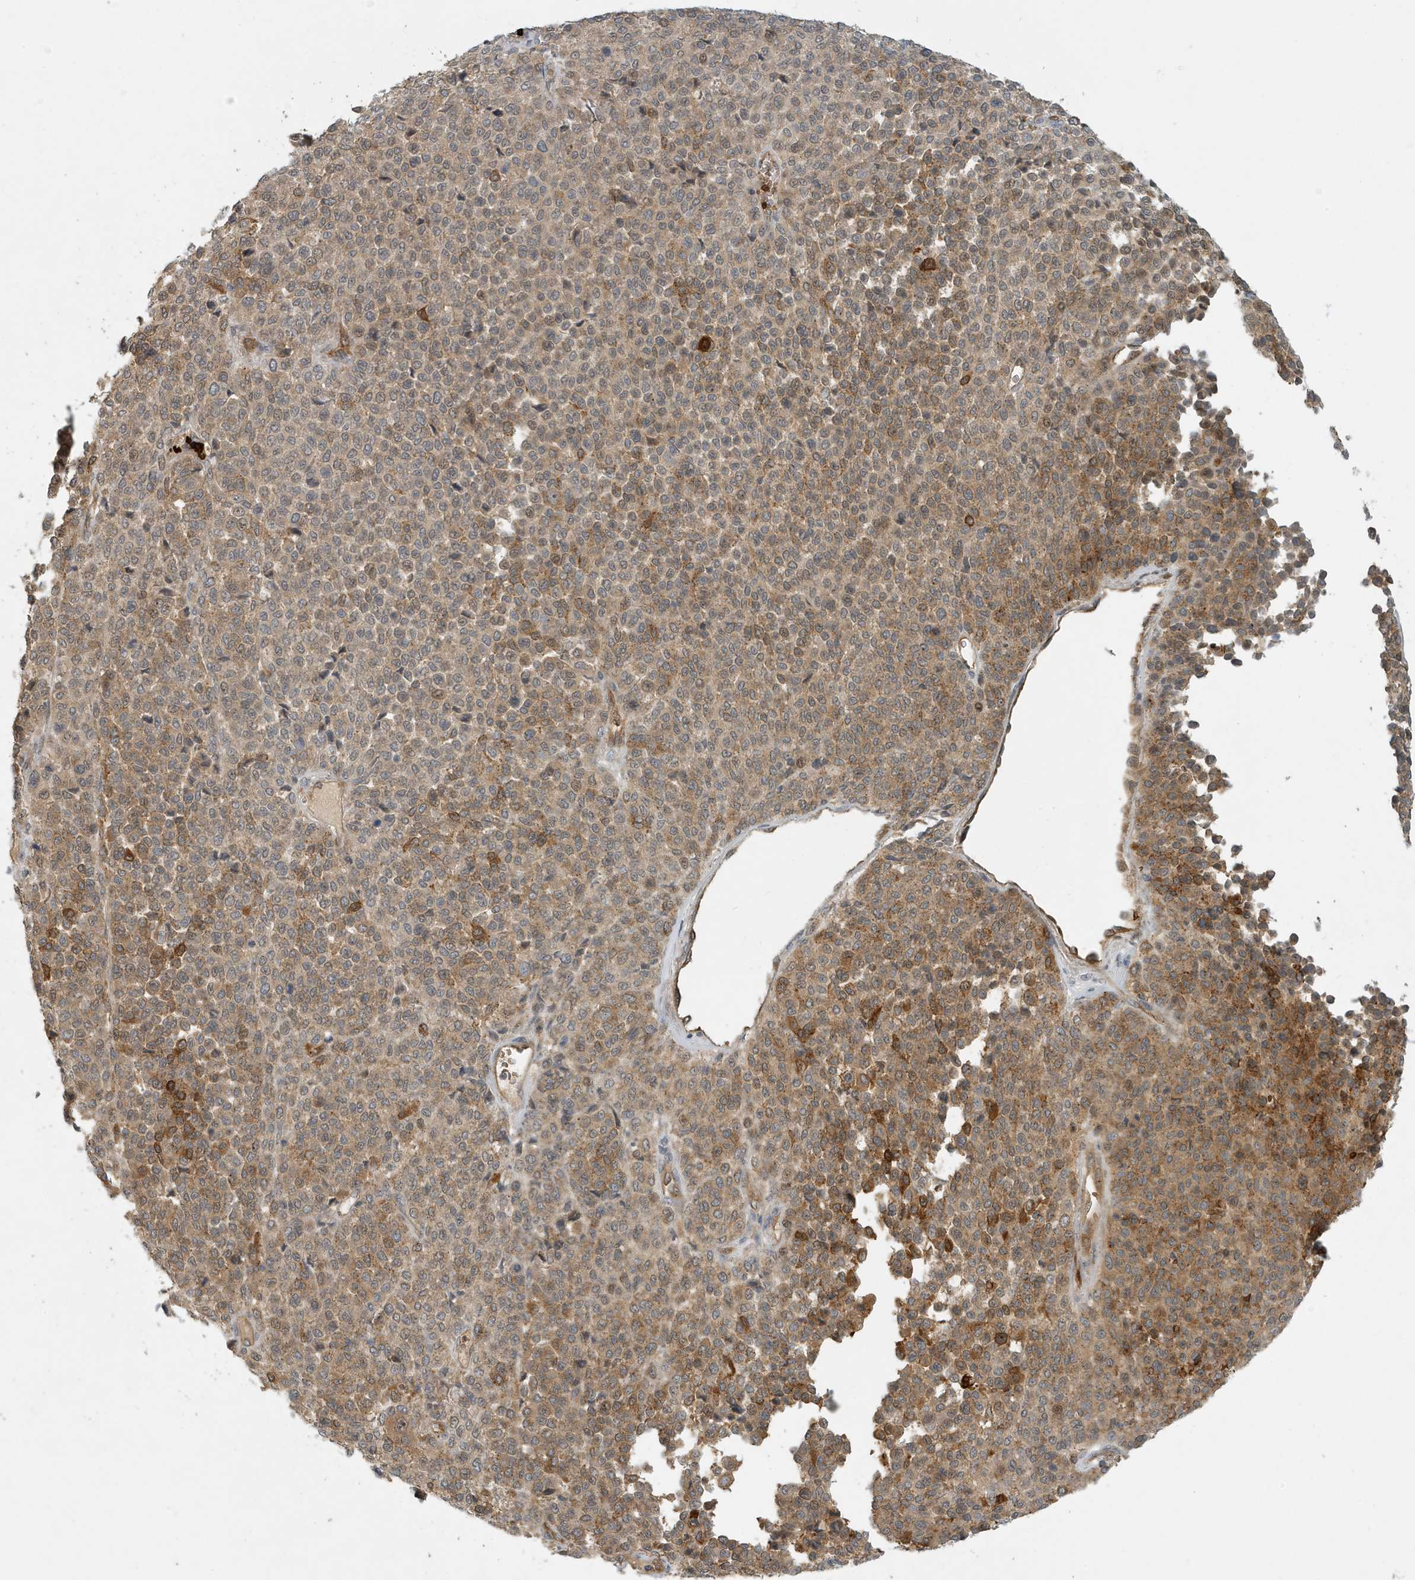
{"staining": {"intensity": "moderate", "quantity": "25%-75%", "location": "cytoplasmic/membranous"}, "tissue": "melanoma", "cell_type": "Tumor cells", "image_type": "cancer", "snomed": [{"axis": "morphology", "description": "Malignant melanoma, Metastatic site"}, {"axis": "topography", "description": "Pancreas"}], "caption": "A high-resolution photomicrograph shows IHC staining of melanoma, which reveals moderate cytoplasmic/membranous expression in about 25%-75% of tumor cells. (Stains: DAB in brown, nuclei in blue, Microscopy: brightfield microscopy at high magnification).", "gene": "FYCO1", "patient": {"sex": "female", "age": 30}}